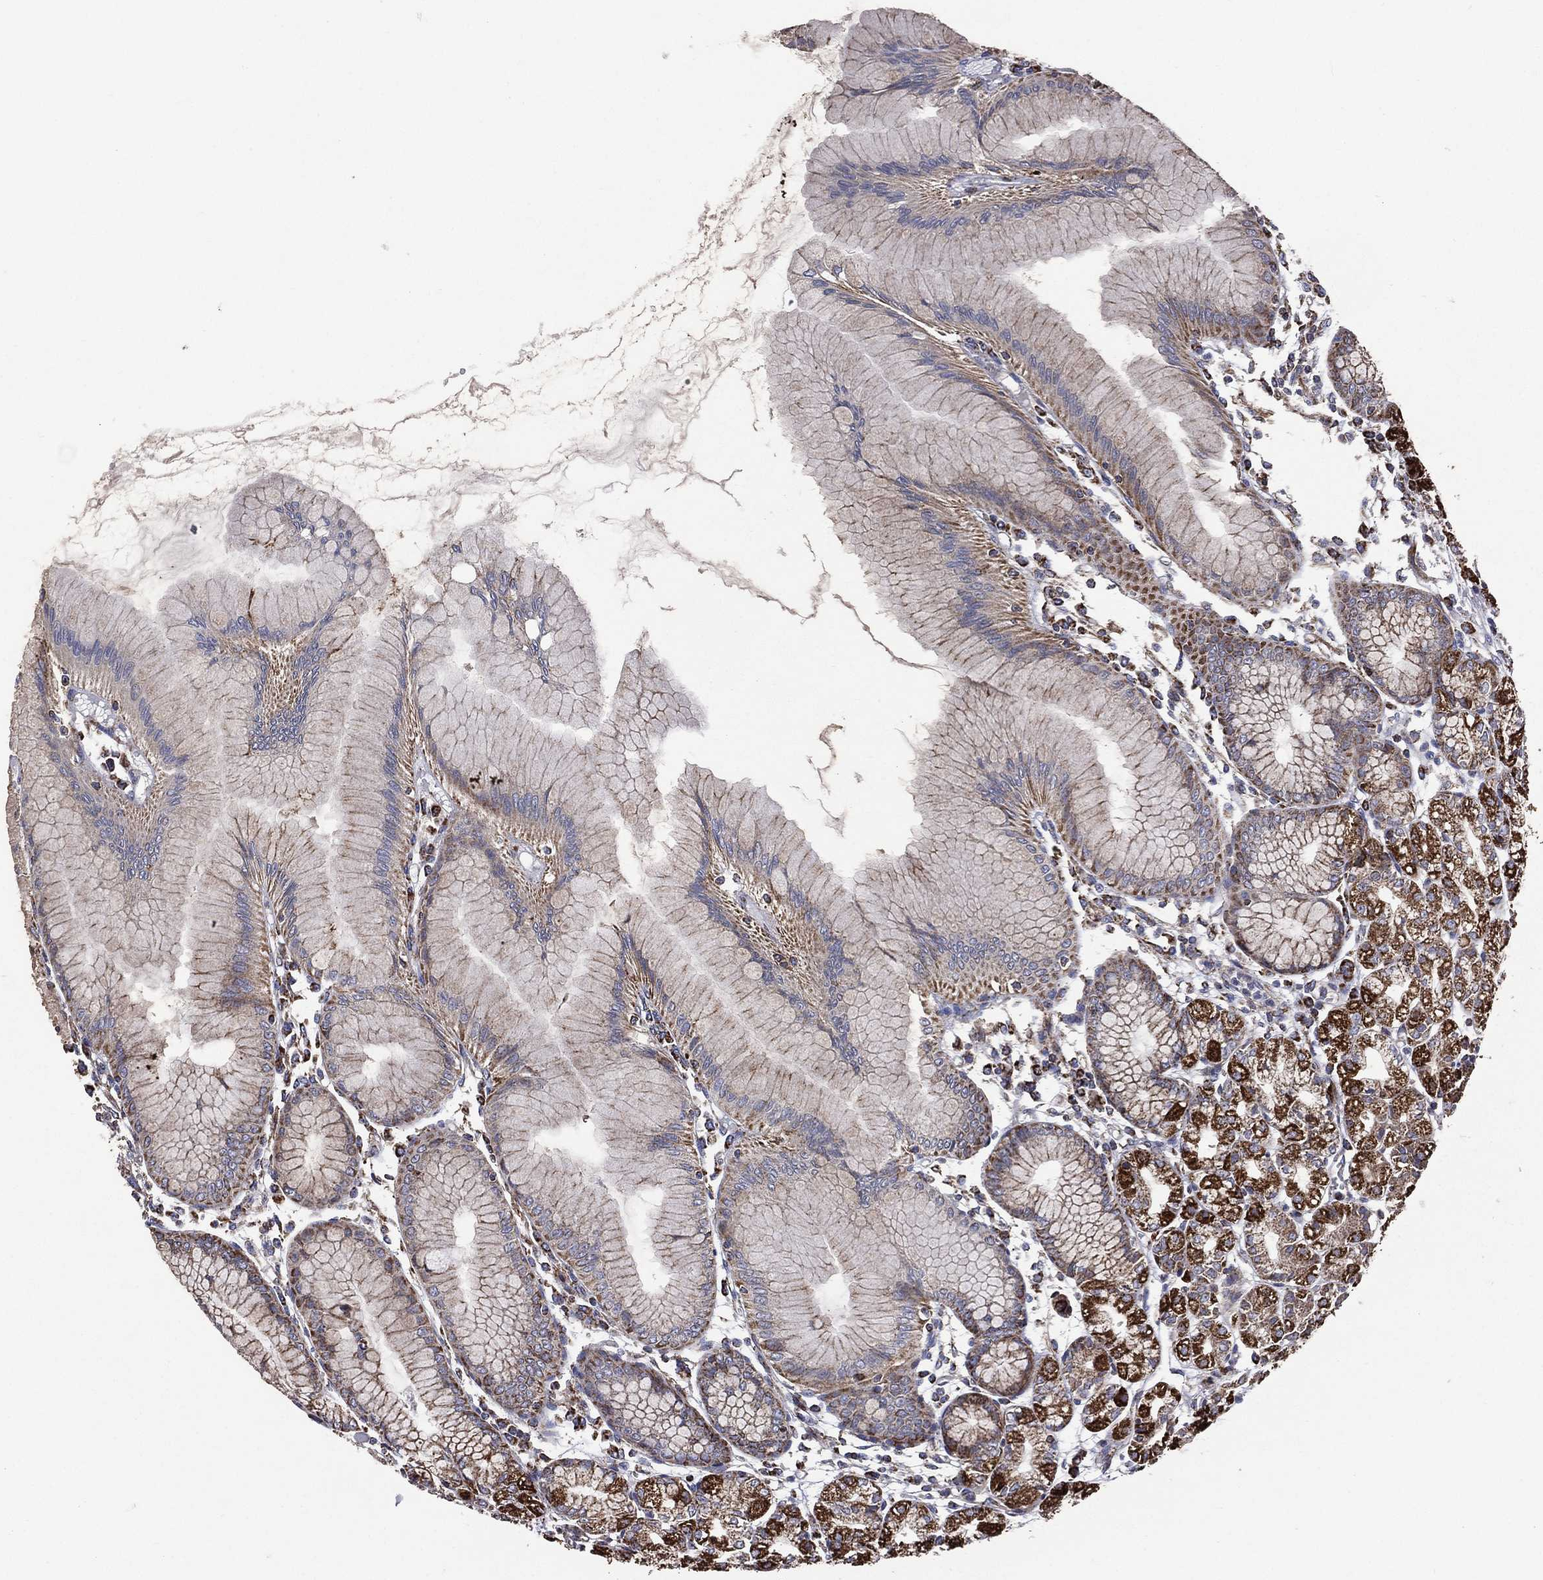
{"staining": {"intensity": "strong", "quantity": "25%-75%", "location": "cytoplasmic/membranous"}, "tissue": "stomach", "cell_type": "Glandular cells", "image_type": "normal", "snomed": [{"axis": "morphology", "description": "Normal tissue, NOS"}, {"axis": "topography", "description": "Stomach"}], "caption": "IHC micrograph of normal stomach: human stomach stained using IHC shows high levels of strong protein expression localized specifically in the cytoplasmic/membranous of glandular cells, appearing as a cytoplasmic/membranous brown color.", "gene": "GOT2", "patient": {"sex": "female", "age": 57}}